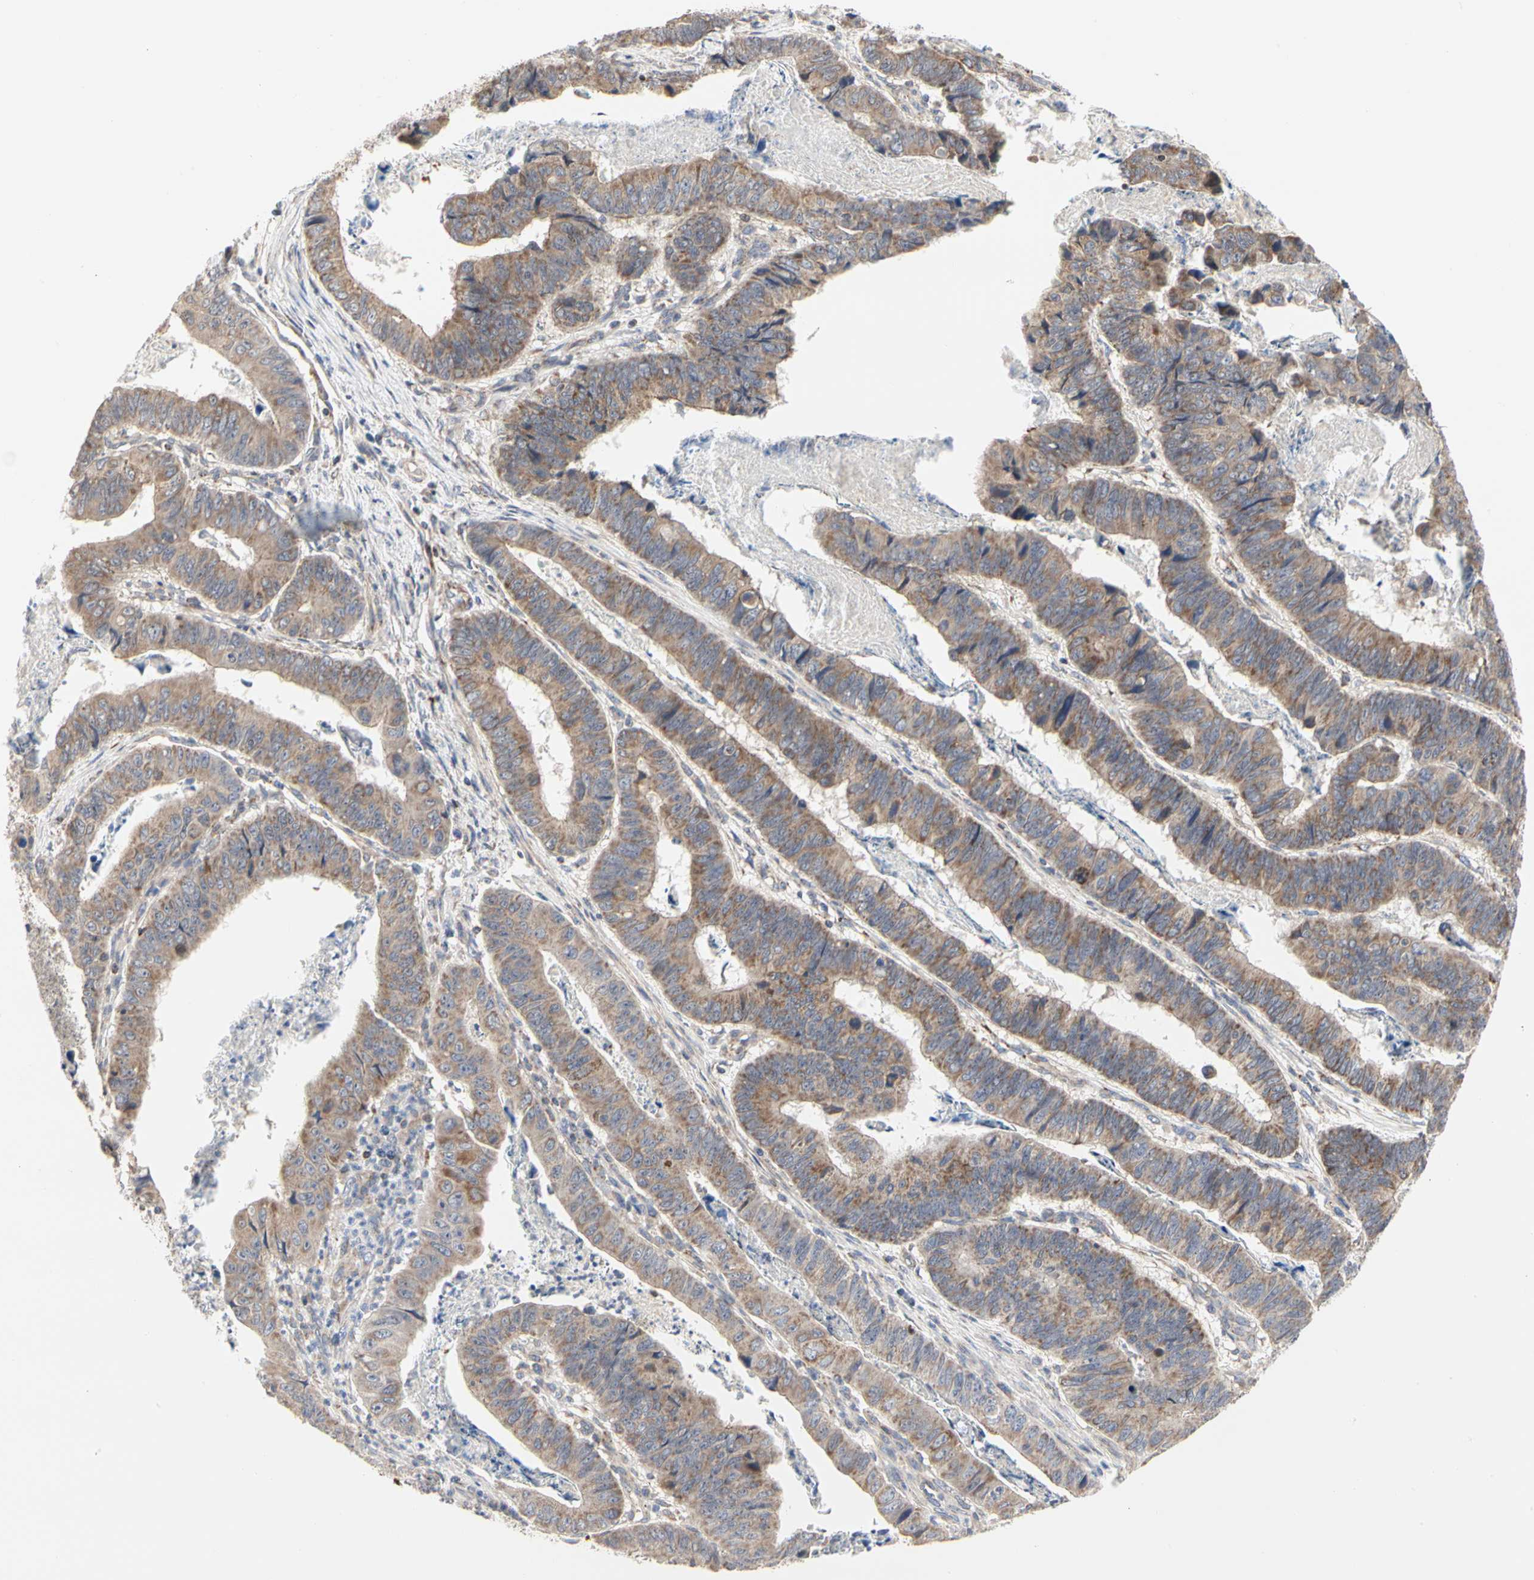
{"staining": {"intensity": "weak", "quantity": ">75%", "location": "cytoplasmic/membranous"}, "tissue": "stomach cancer", "cell_type": "Tumor cells", "image_type": "cancer", "snomed": [{"axis": "morphology", "description": "Adenocarcinoma, NOS"}, {"axis": "topography", "description": "Stomach, lower"}], "caption": "Immunohistochemical staining of stomach cancer demonstrates low levels of weak cytoplasmic/membranous protein expression in about >75% of tumor cells.", "gene": "TSKU", "patient": {"sex": "male", "age": 77}}